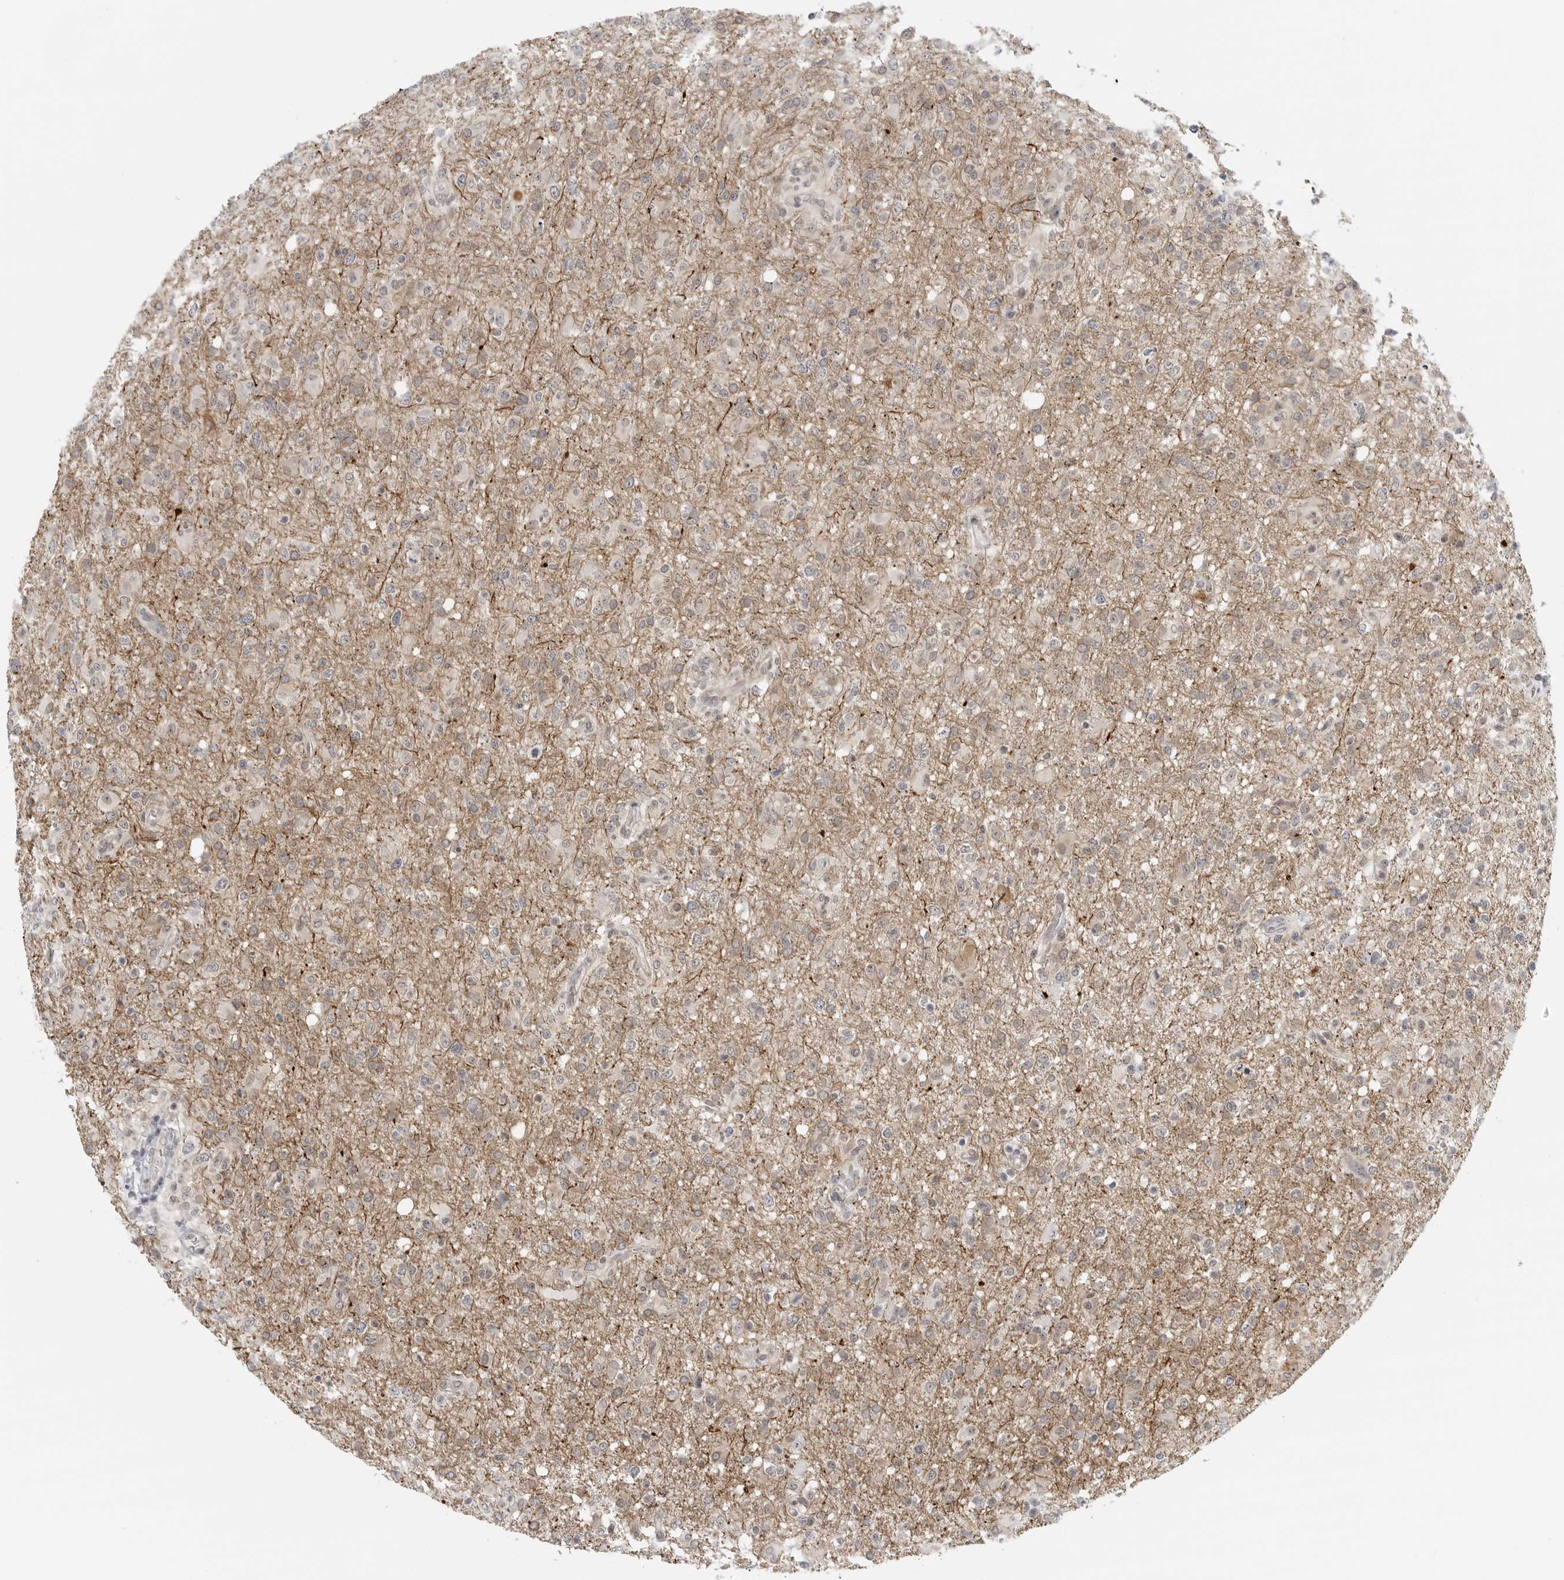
{"staining": {"intensity": "negative", "quantity": "none", "location": "none"}, "tissue": "glioma", "cell_type": "Tumor cells", "image_type": "cancer", "snomed": [{"axis": "morphology", "description": "Glioma, malignant, High grade"}, {"axis": "topography", "description": "Brain"}], "caption": "This is a photomicrograph of immunohistochemistry (IHC) staining of malignant glioma (high-grade), which shows no positivity in tumor cells.", "gene": "CEP295NL", "patient": {"sex": "female", "age": 57}}